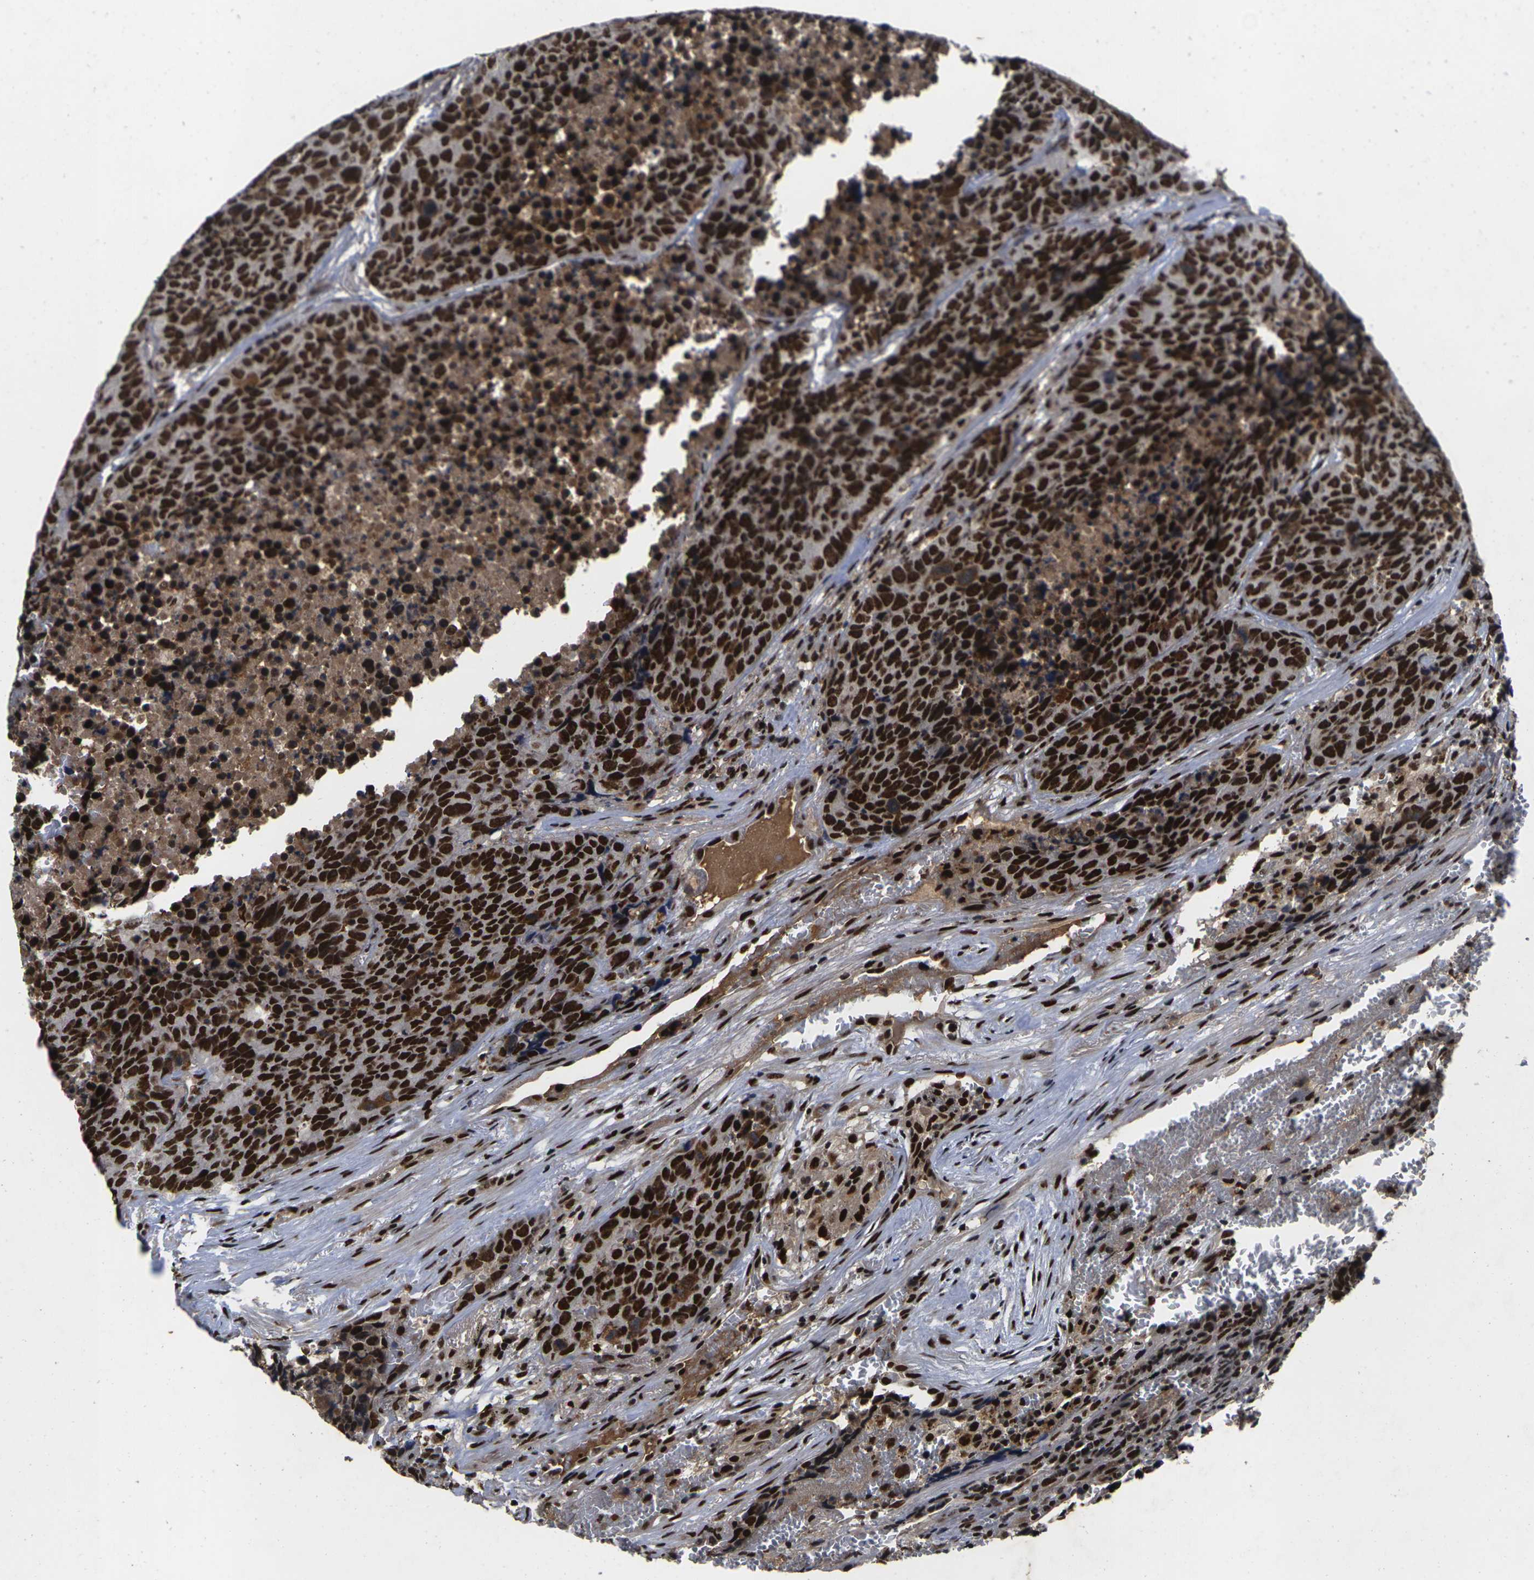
{"staining": {"intensity": "strong", "quantity": ">75%", "location": "nuclear"}, "tissue": "carcinoid", "cell_type": "Tumor cells", "image_type": "cancer", "snomed": [{"axis": "morphology", "description": "Carcinoid, malignant, NOS"}, {"axis": "topography", "description": "Lung"}], "caption": "There is high levels of strong nuclear staining in tumor cells of carcinoid, as demonstrated by immunohistochemical staining (brown color).", "gene": "GTF2E1", "patient": {"sex": "male", "age": 60}}